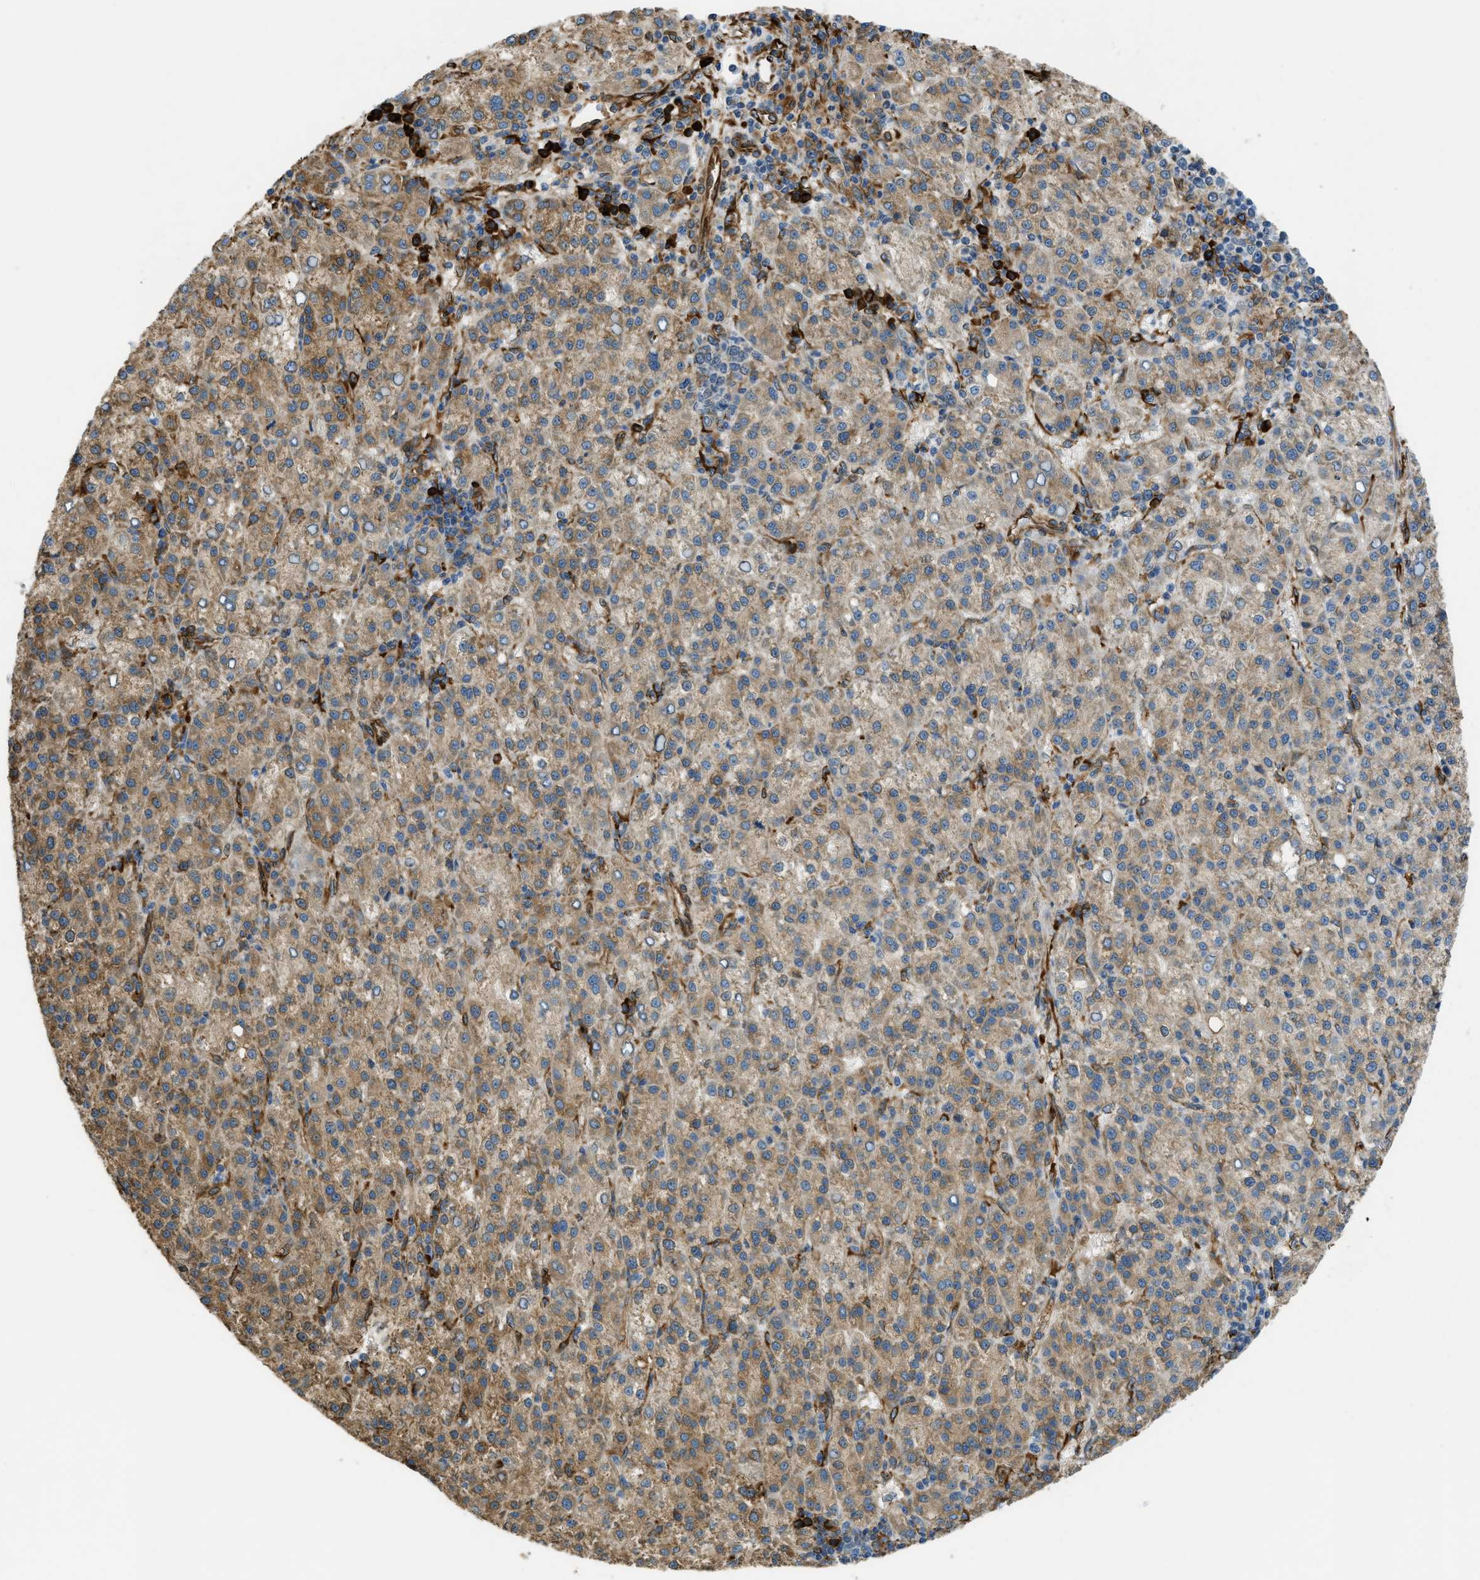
{"staining": {"intensity": "moderate", "quantity": ">75%", "location": "cytoplasmic/membranous"}, "tissue": "liver cancer", "cell_type": "Tumor cells", "image_type": "cancer", "snomed": [{"axis": "morphology", "description": "Carcinoma, Hepatocellular, NOS"}, {"axis": "topography", "description": "Liver"}], "caption": "Immunohistochemical staining of liver hepatocellular carcinoma demonstrates medium levels of moderate cytoplasmic/membranous expression in about >75% of tumor cells. (Stains: DAB (3,3'-diaminobenzidine) in brown, nuclei in blue, Microscopy: brightfield microscopy at high magnification).", "gene": "BEX3", "patient": {"sex": "female", "age": 58}}